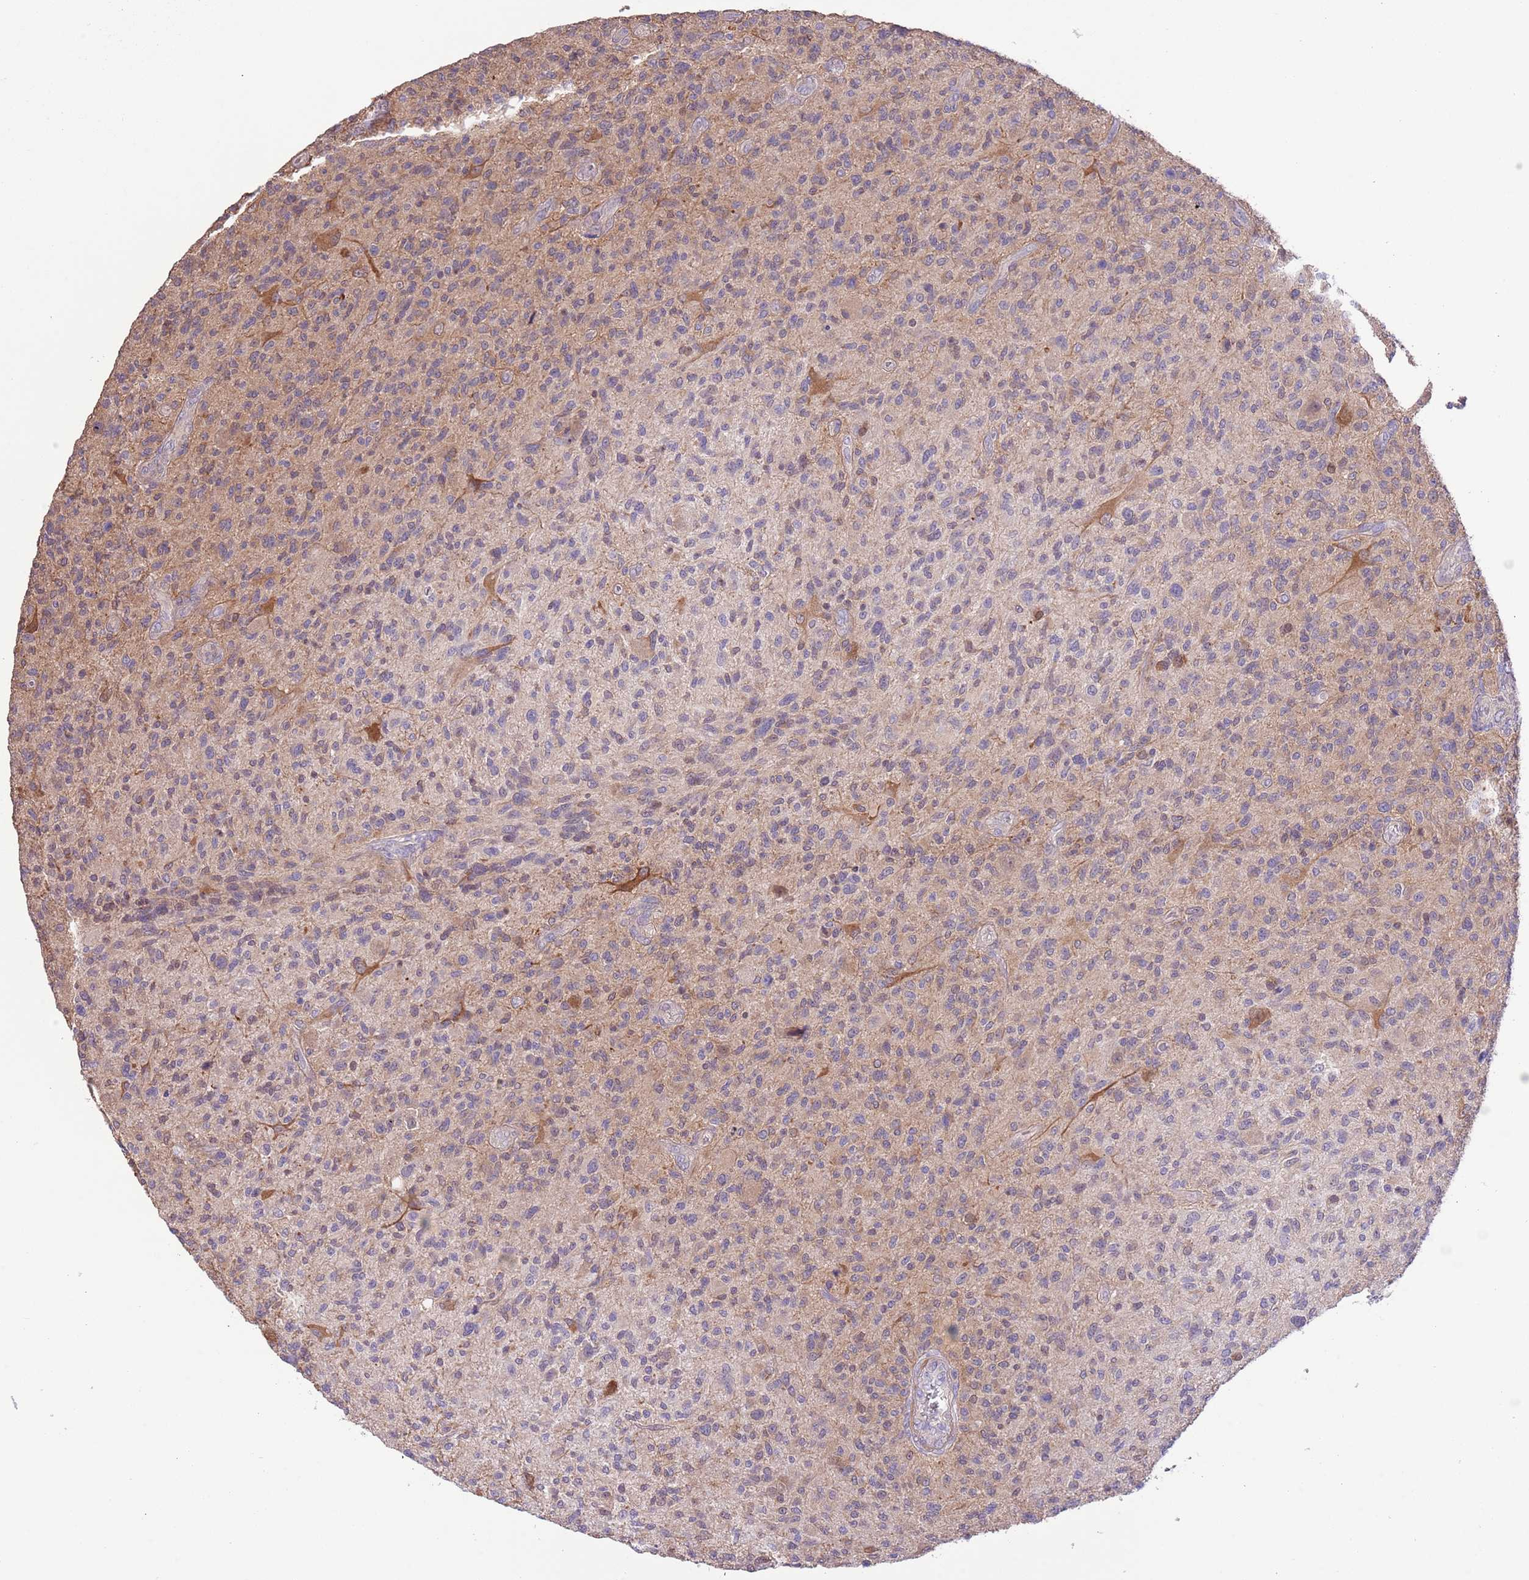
{"staining": {"intensity": "weak", "quantity": "<25%", "location": "cytoplasmic/membranous"}, "tissue": "glioma", "cell_type": "Tumor cells", "image_type": "cancer", "snomed": [{"axis": "morphology", "description": "Glioma, malignant, High grade"}, {"axis": "topography", "description": "Brain"}], "caption": "IHC of glioma displays no positivity in tumor cells.", "gene": "PRR32", "patient": {"sex": "male", "age": 47}}